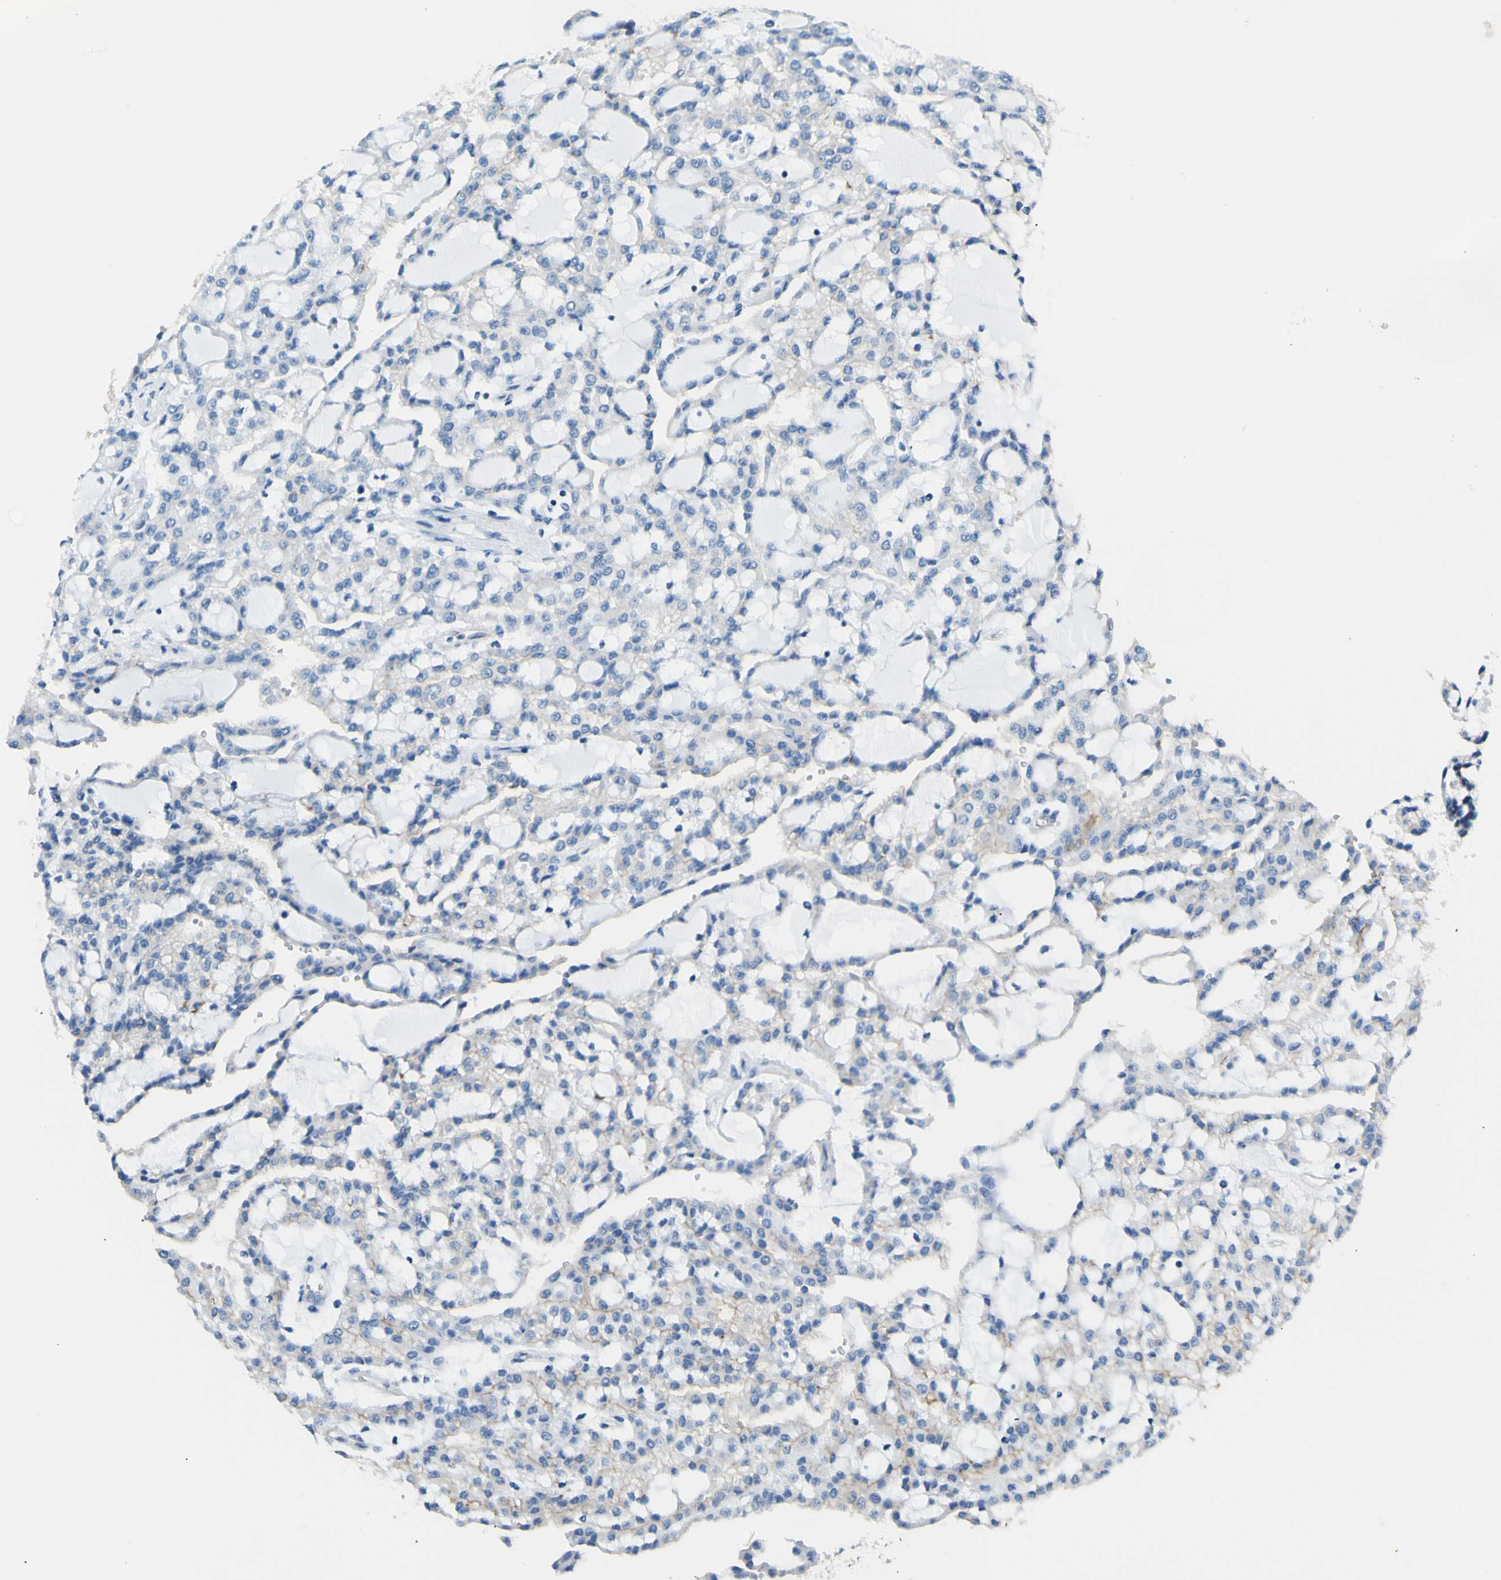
{"staining": {"intensity": "negative", "quantity": "none", "location": "none"}, "tissue": "renal cancer", "cell_type": "Tumor cells", "image_type": "cancer", "snomed": [{"axis": "morphology", "description": "Adenocarcinoma, NOS"}, {"axis": "topography", "description": "Kidney"}], "caption": "Adenocarcinoma (renal) stained for a protein using immunohistochemistry shows no staining tumor cells.", "gene": "HPCA", "patient": {"sex": "male", "age": 63}}